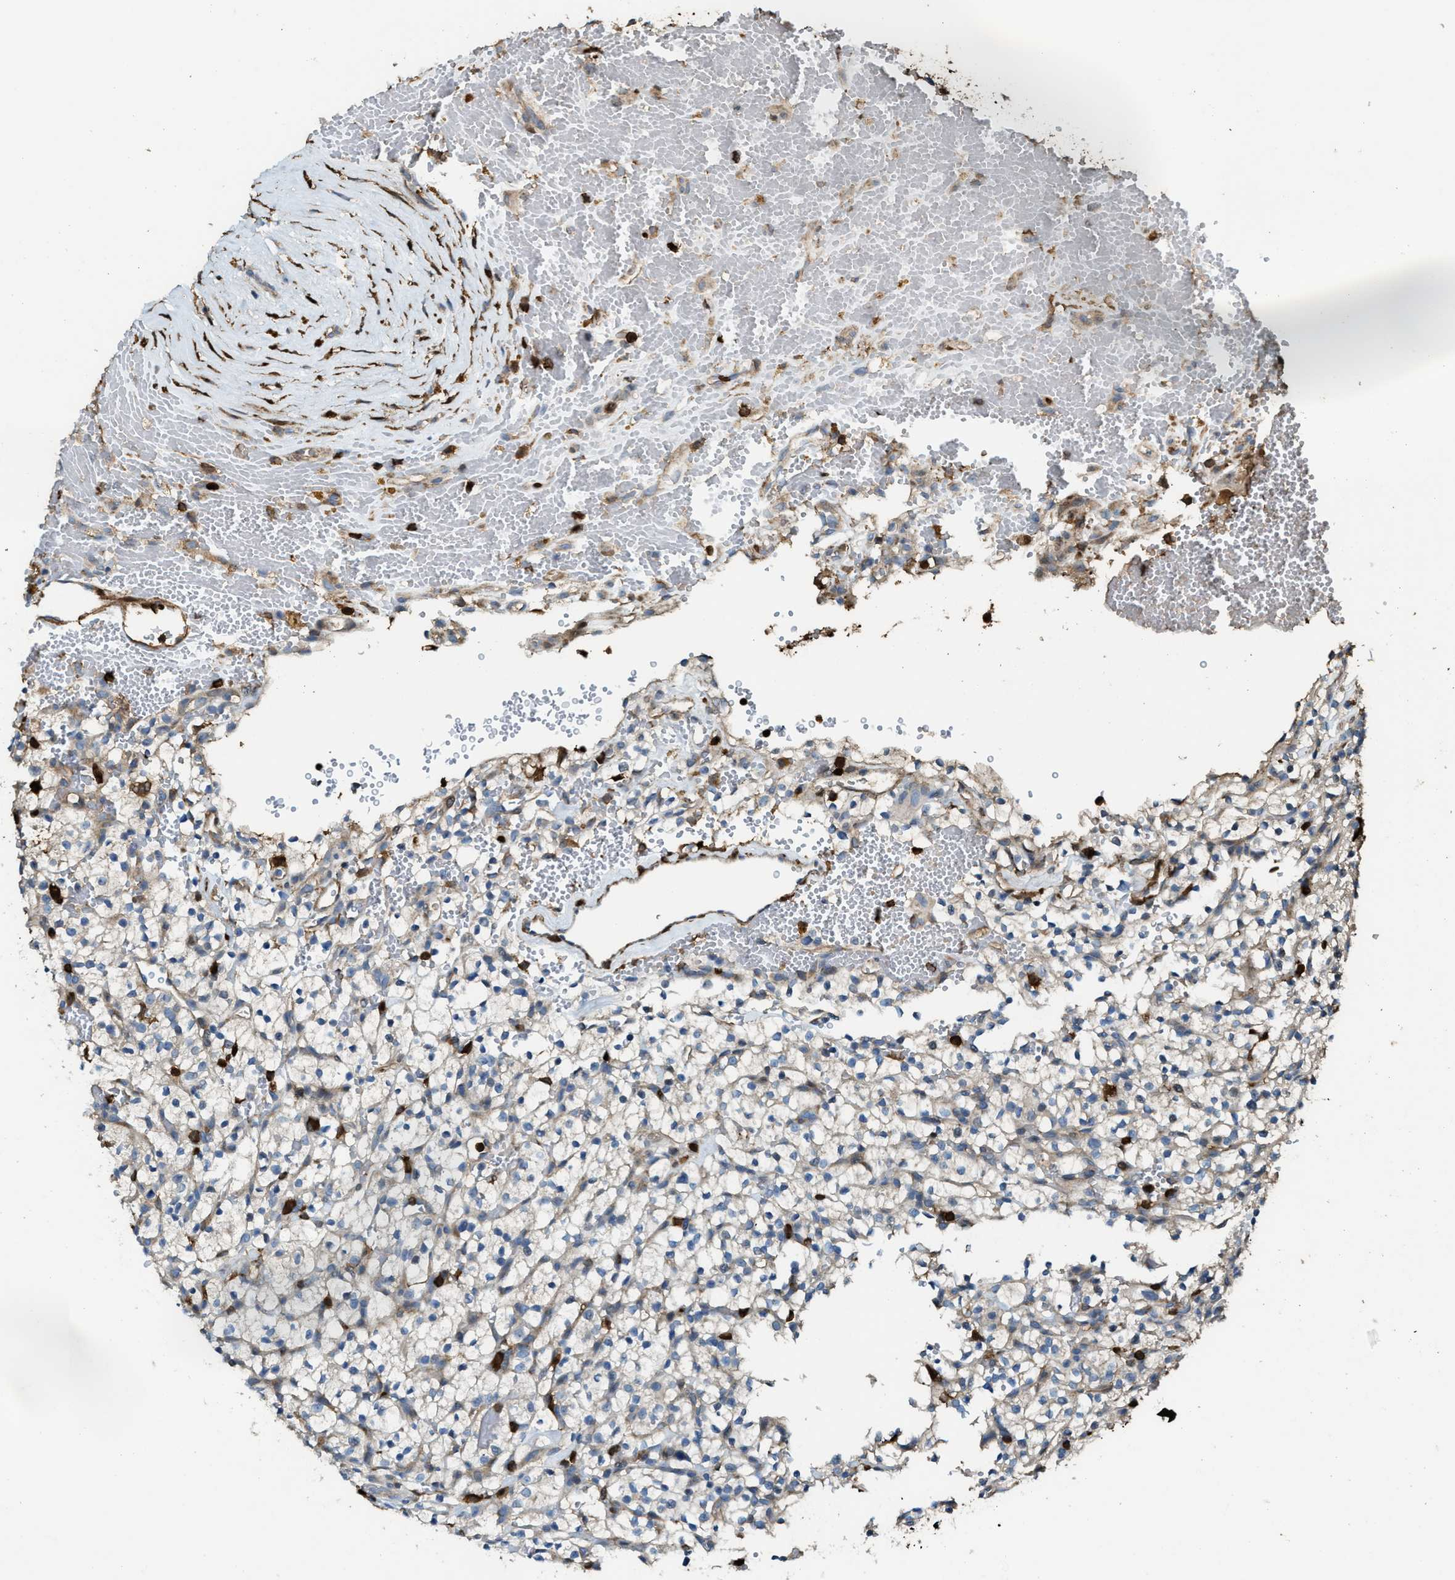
{"staining": {"intensity": "negative", "quantity": "none", "location": "none"}, "tissue": "renal cancer", "cell_type": "Tumor cells", "image_type": "cancer", "snomed": [{"axis": "morphology", "description": "Adenocarcinoma, NOS"}, {"axis": "topography", "description": "Kidney"}], "caption": "Tumor cells show no significant protein staining in renal cancer (adenocarcinoma). (Immunohistochemistry, brightfield microscopy, high magnification).", "gene": "SERPINB5", "patient": {"sex": "female", "age": 57}}